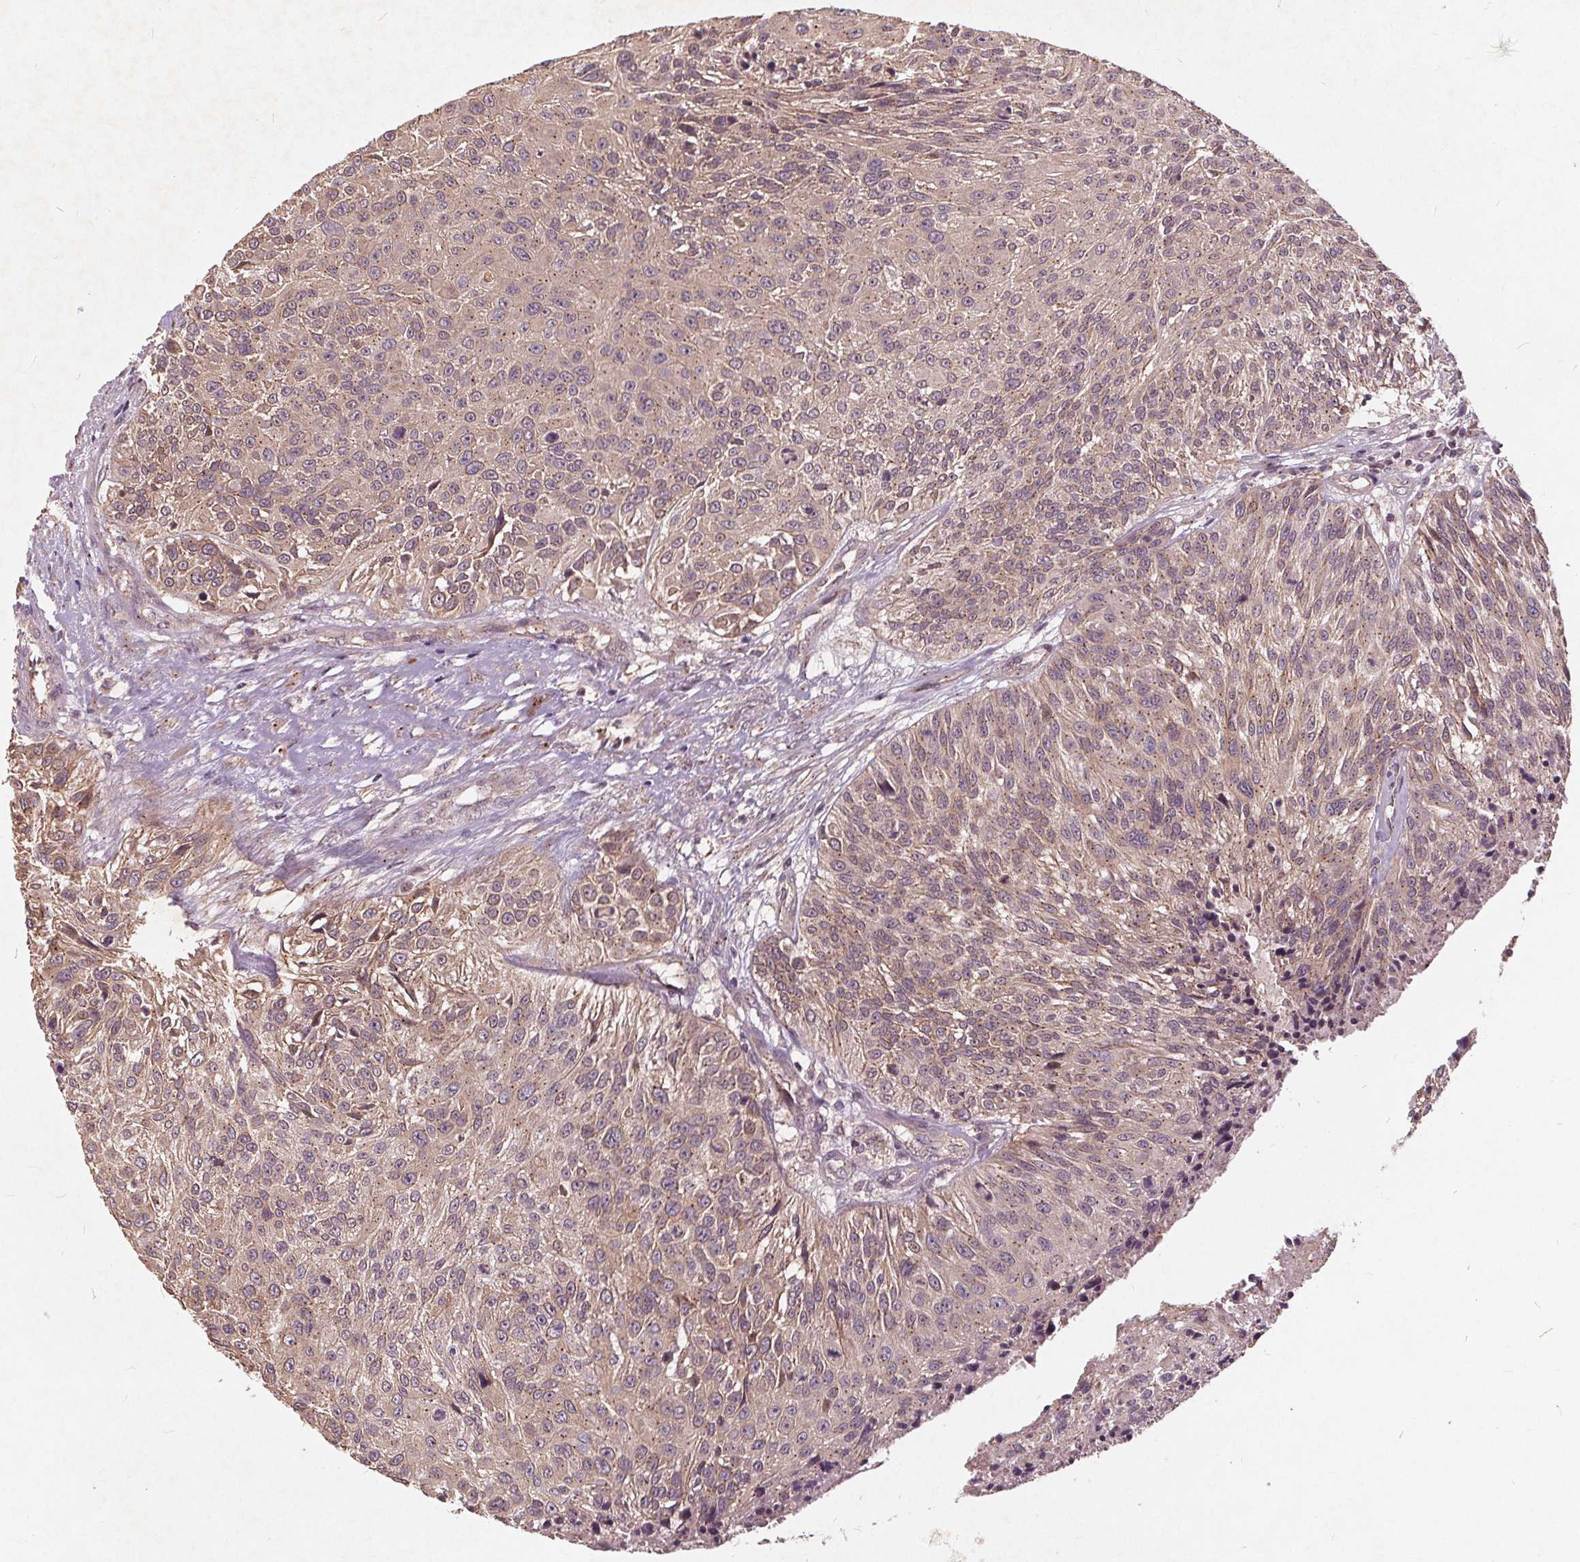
{"staining": {"intensity": "weak", "quantity": "25%-75%", "location": "cytoplasmic/membranous"}, "tissue": "urothelial cancer", "cell_type": "Tumor cells", "image_type": "cancer", "snomed": [{"axis": "morphology", "description": "Urothelial carcinoma, NOS"}, {"axis": "topography", "description": "Urinary bladder"}], "caption": "Immunohistochemistry (DAB (3,3'-diaminobenzidine)) staining of urothelial cancer displays weak cytoplasmic/membranous protein positivity in about 25%-75% of tumor cells. (DAB (3,3'-diaminobenzidine) IHC with brightfield microscopy, high magnification).", "gene": "CSNK1G2", "patient": {"sex": "male", "age": 55}}